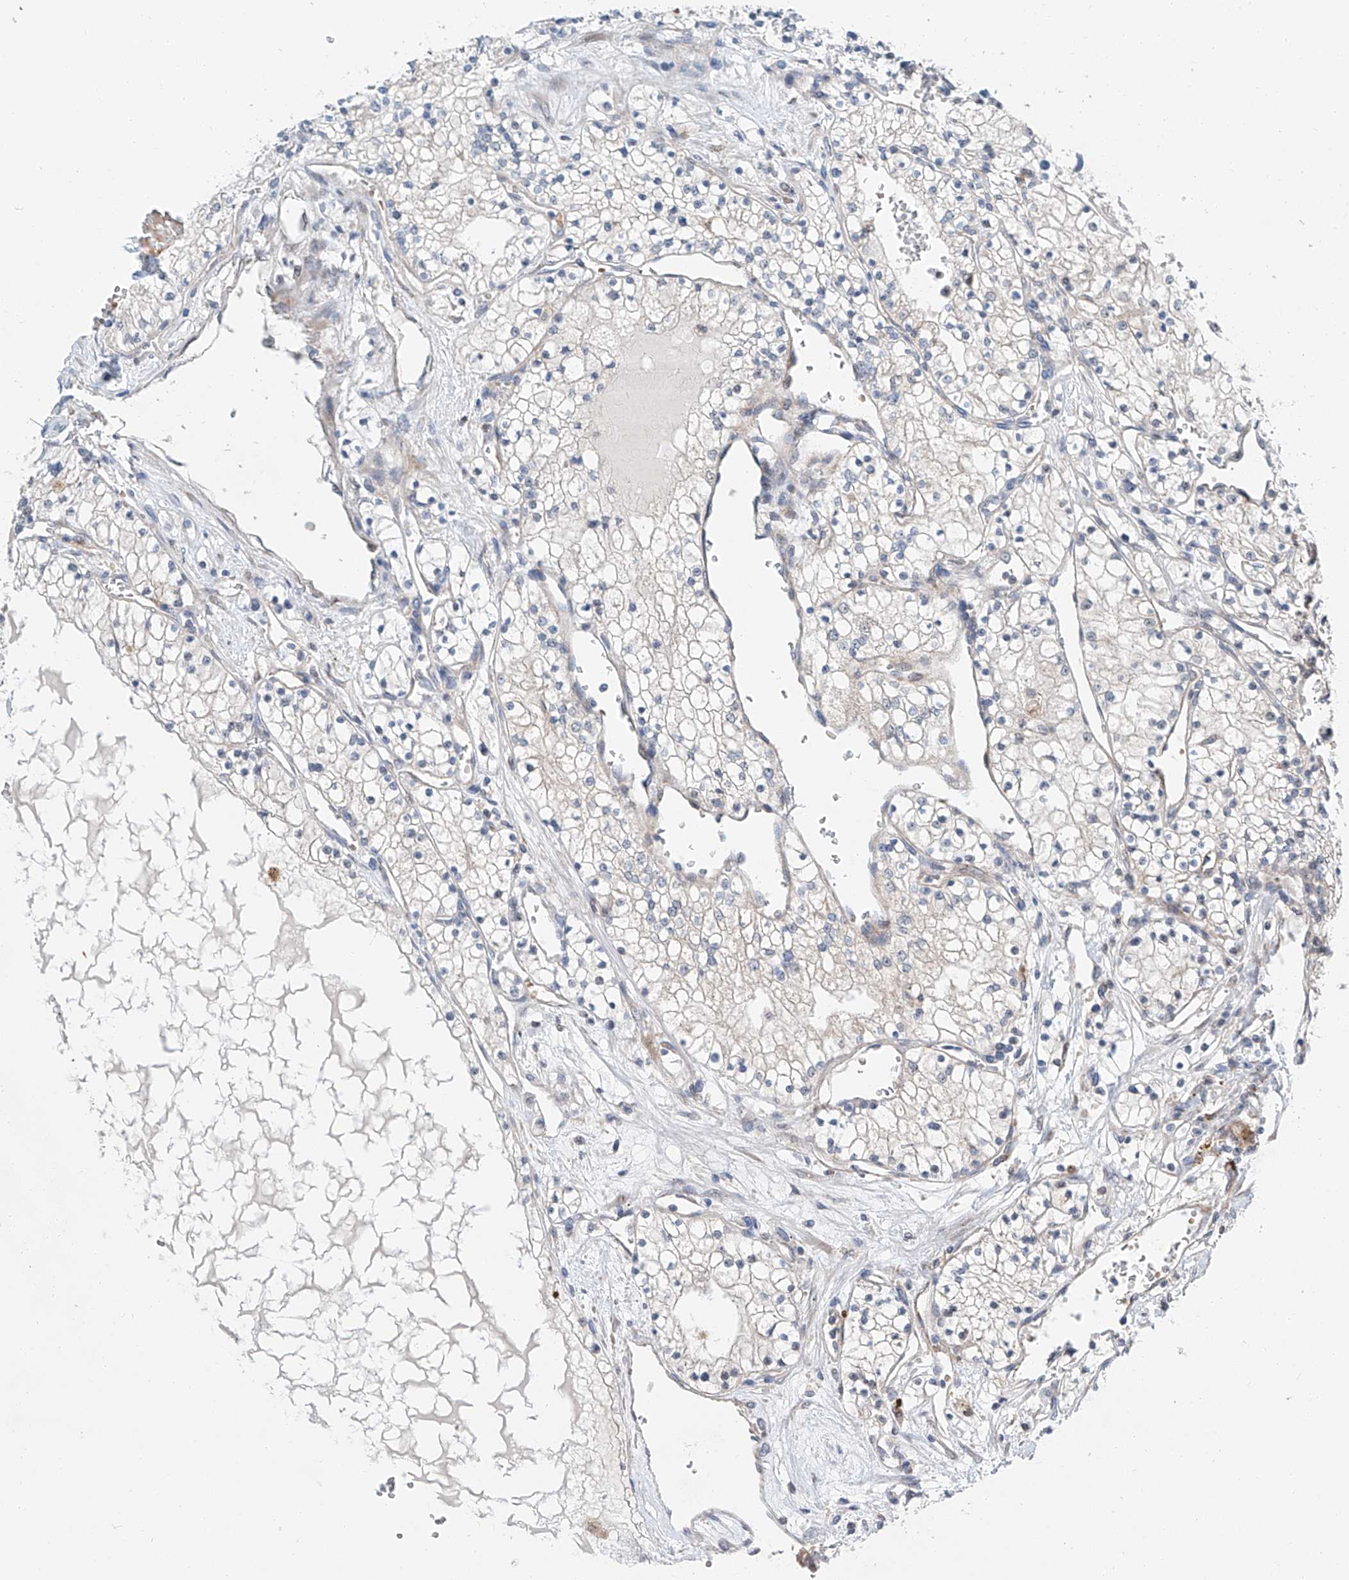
{"staining": {"intensity": "negative", "quantity": "none", "location": "none"}, "tissue": "renal cancer", "cell_type": "Tumor cells", "image_type": "cancer", "snomed": [{"axis": "morphology", "description": "Normal tissue, NOS"}, {"axis": "morphology", "description": "Adenocarcinoma, NOS"}, {"axis": "topography", "description": "Kidney"}], "caption": "Immunohistochemical staining of human renal cancer (adenocarcinoma) reveals no significant positivity in tumor cells.", "gene": "CLDND1", "patient": {"sex": "male", "age": 68}}